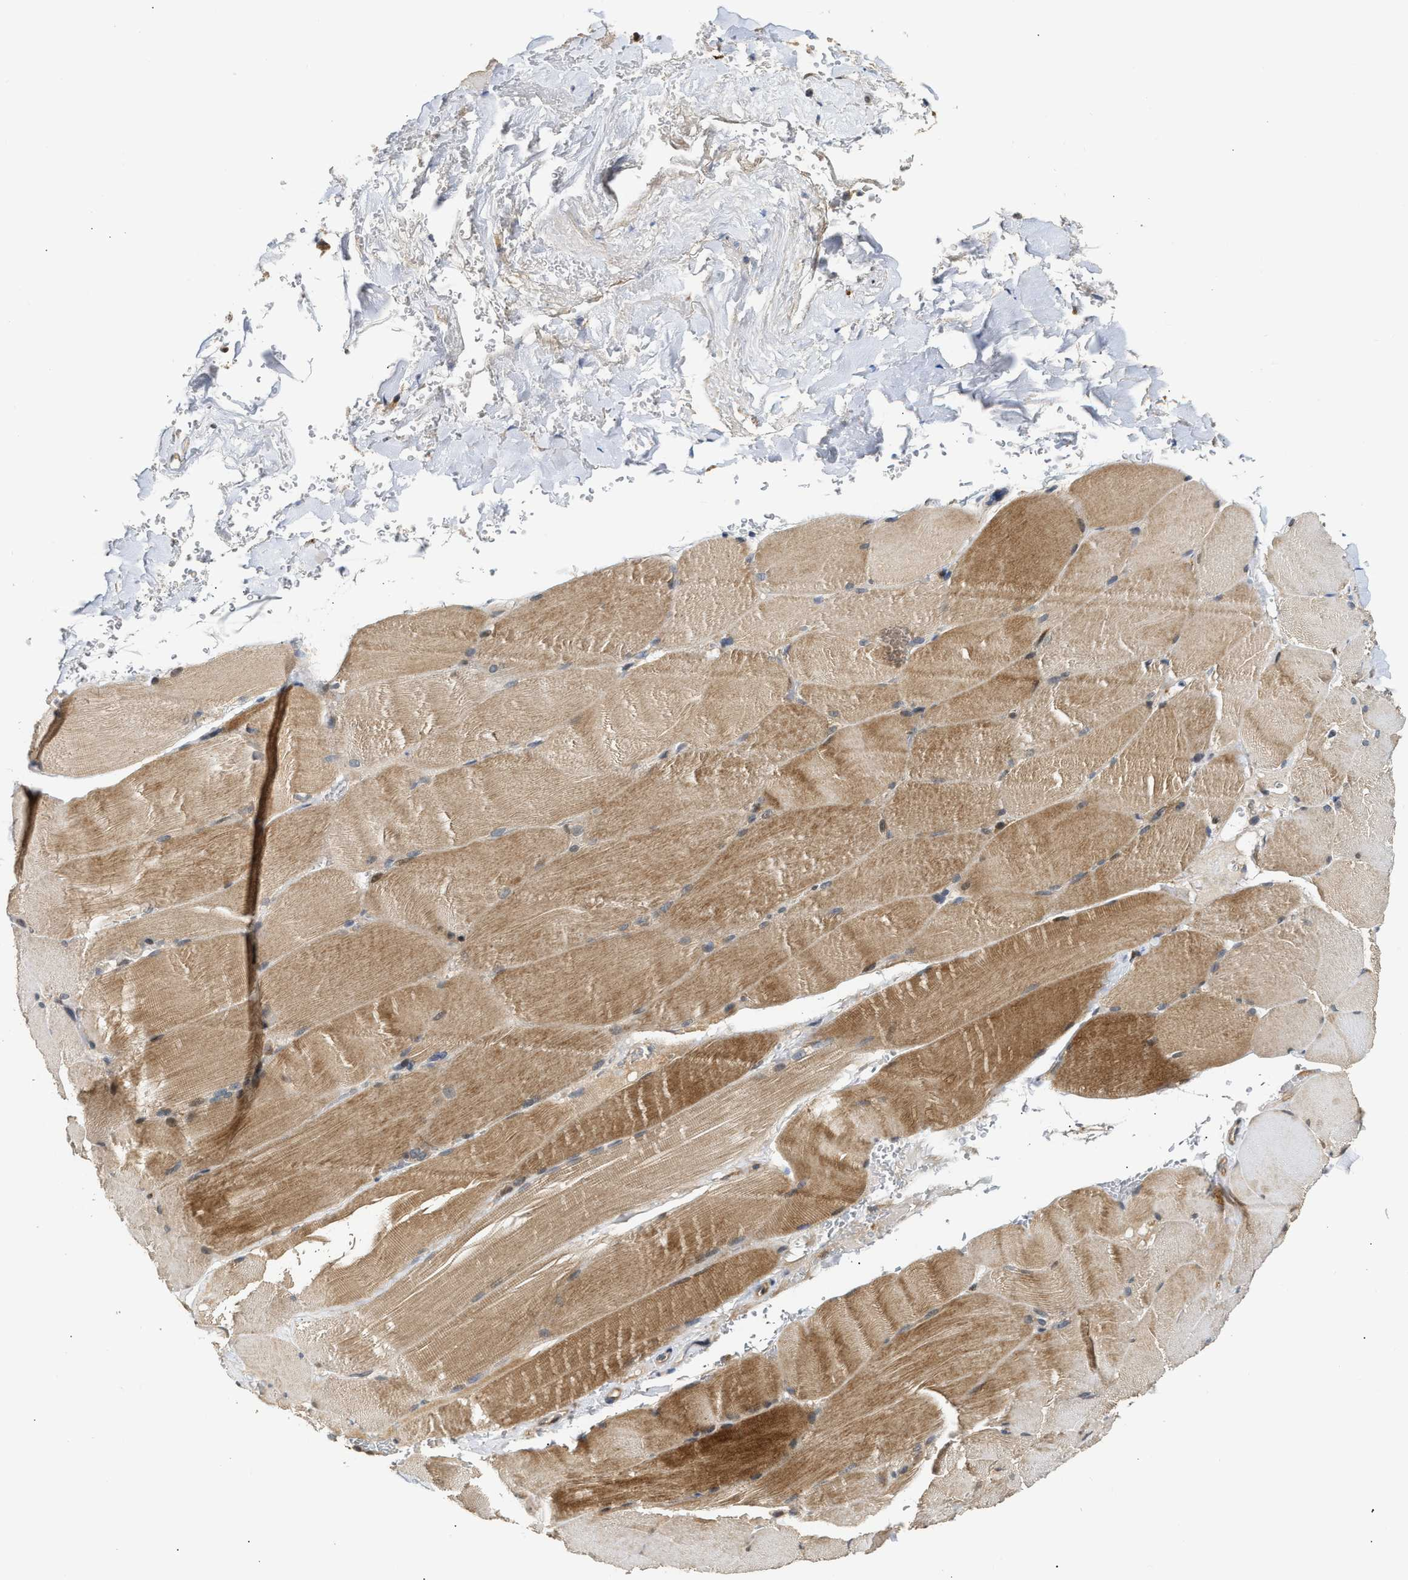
{"staining": {"intensity": "moderate", "quantity": ">75%", "location": "cytoplasmic/membranous"}, "tissue": "skeletal muscle", "cell_type": "Myocytes", "image_type": "normal", "snomed": [{"axis": "morphology", "description": "Normal tissue, NOS"}, {"axis": "topography", "description": "Skin"}, {"axis": "topography", "description": "Skeletal muscle"}], "caption": "Immunohistochemistry image of unremarkable skeletal muscle stained for a protein (brown), which displays medium levels of moderate cytoplasmic/membranous positivity in about >75% of myocytes.", "gene": "EXTL2", "patient": {"sex": "male", "age": 83}}